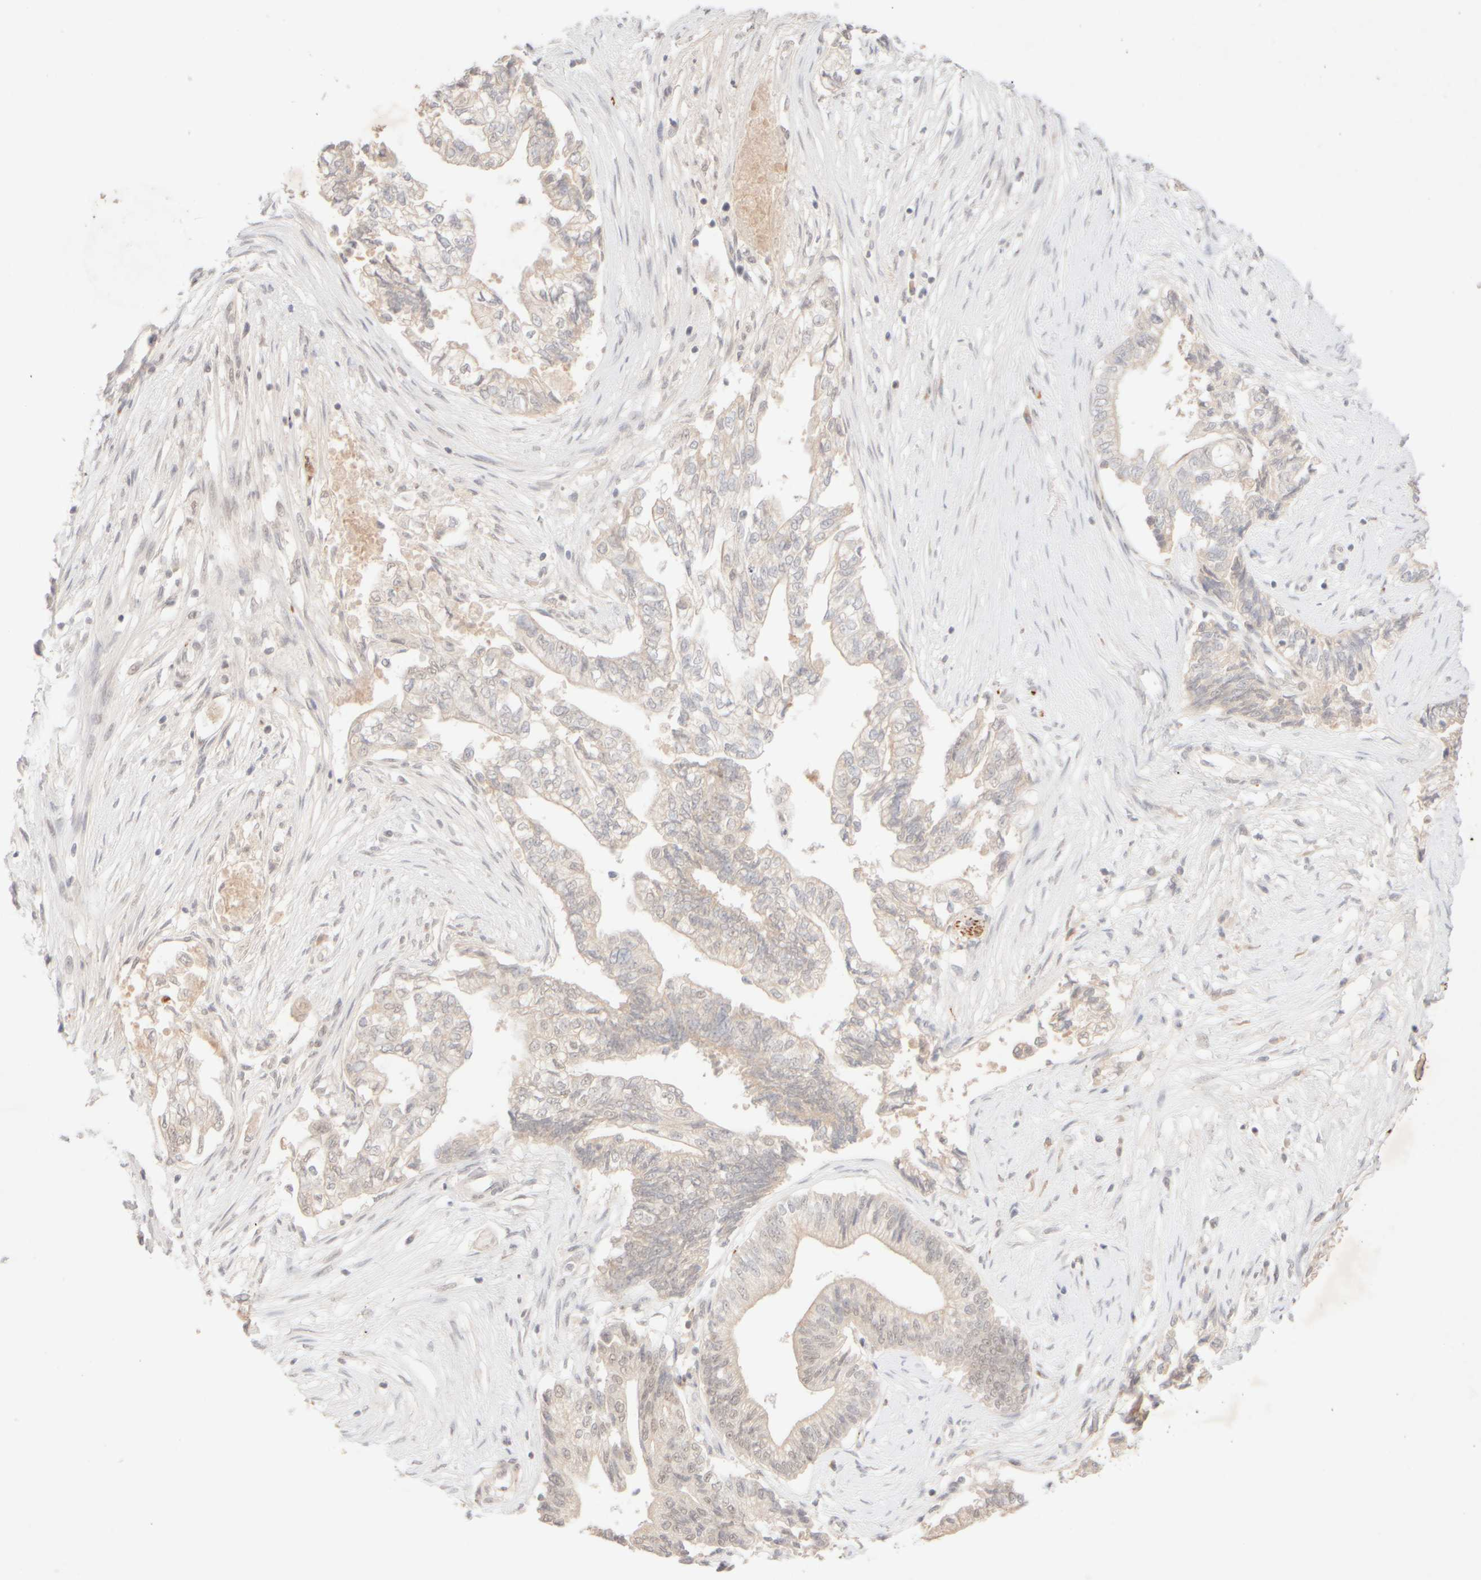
{"staining": {"intensity": "negative", "quantity": "none", "location": "none"}, "tissue": "pancreatic cancer", "cell_type": "Tumor cells", "image_type": "cancer", "snomed": [{"axis": "morphology", "description": "Adenocarcinoma, NOS"}, {"axis": "topography", "description": "Pancreas"}], "caption": "Immunohistochemistry (IHC) histopathology image of pancreatic cancer stained for a protein (brown), which displays no positivity in tumor cells. Nuclei are stained in blue.", "gene": "SNTB1", "patient": {"sex": "male", "age": 72}}